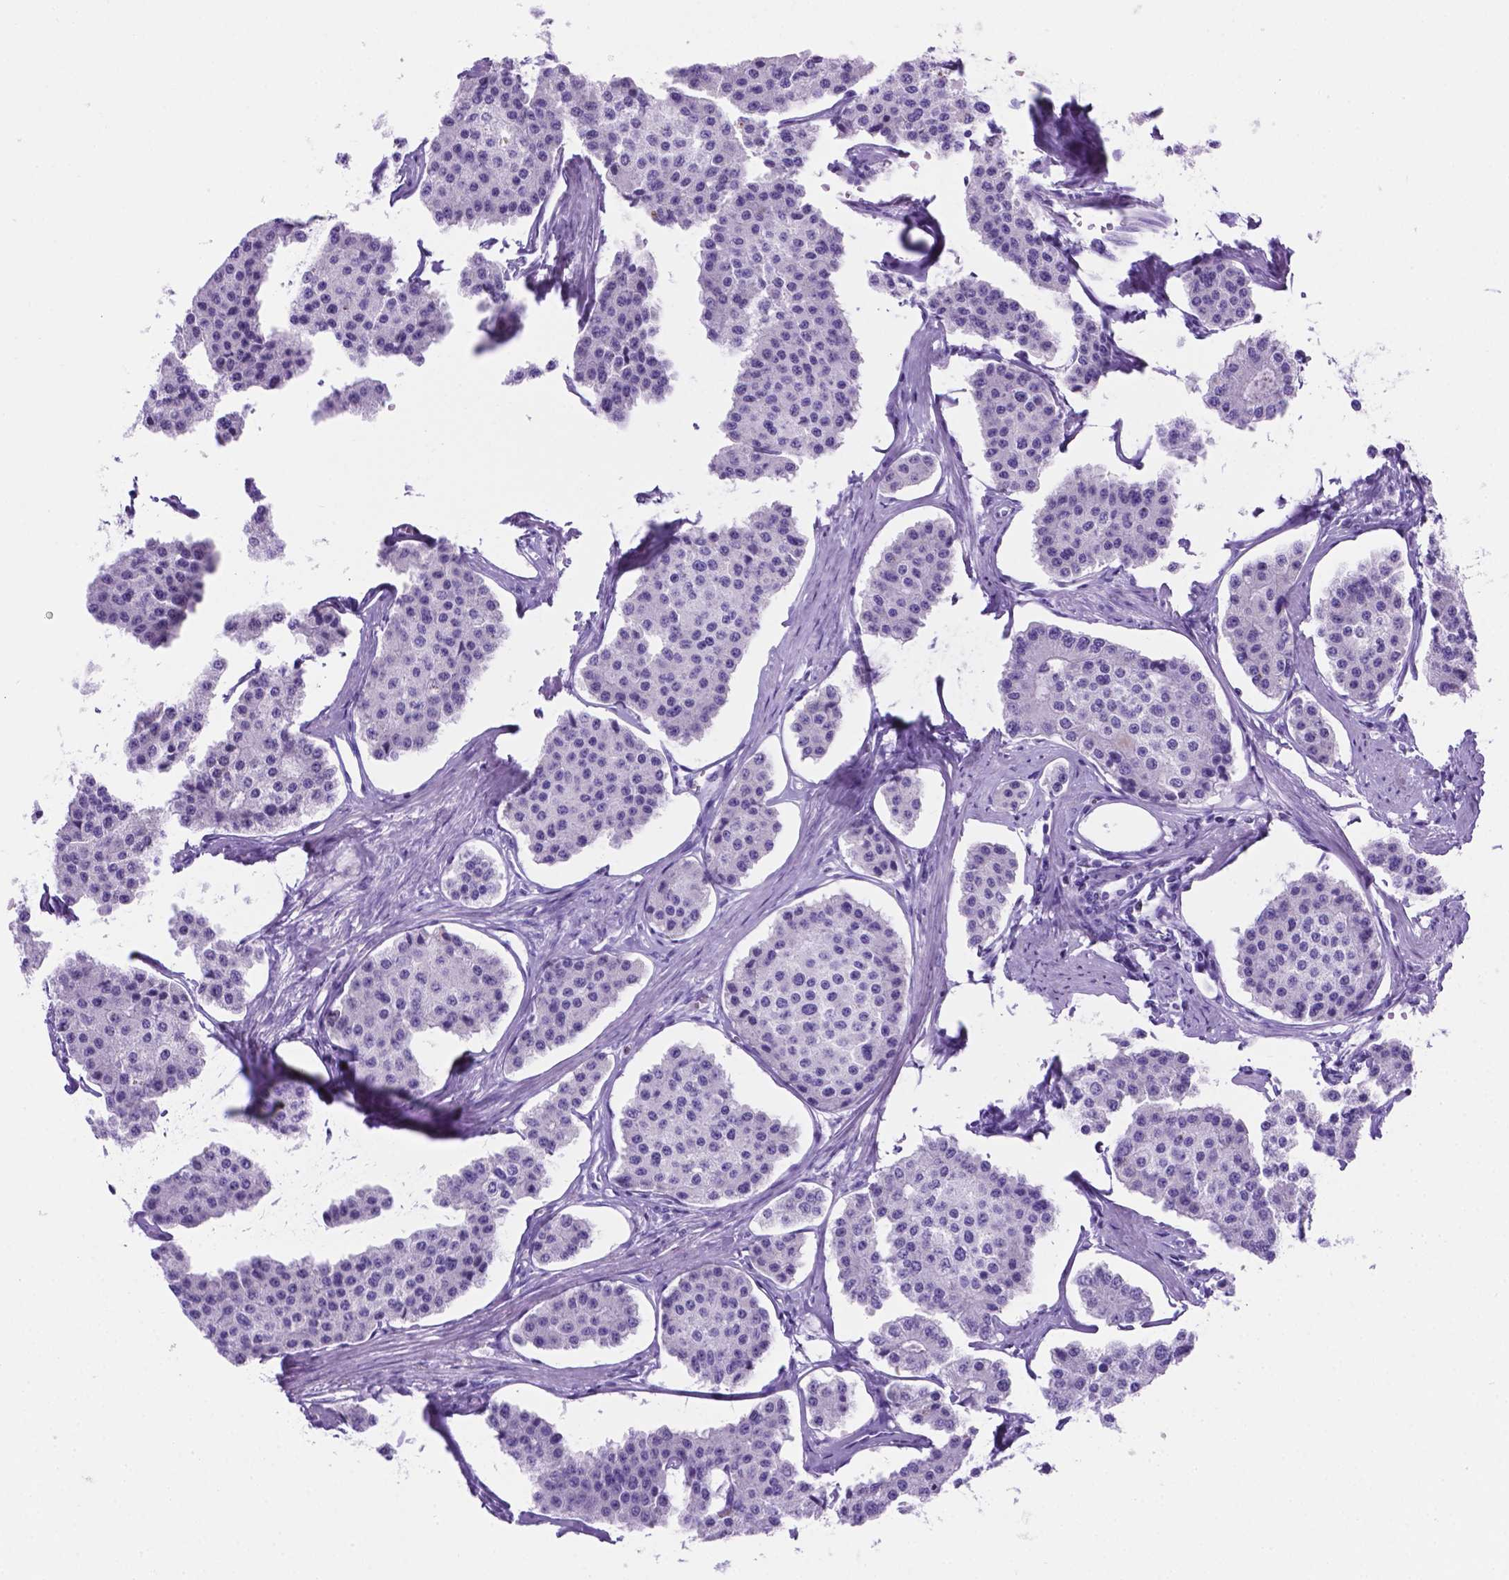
{"staining": {"intensity": "negative", "quantity": "none", "location": "none"}, "tissue": "carcinoid", "cell_type": "Tumor cells", "image_type": "cancer", "snomed": [{"axis": "morphology", "description": "Carcinoid, malignant, NOS"}, {"axis": "topography", "description": "Small intestine"}], "caption": "Immunohistochemistry micrograph of neoplastic tissue: carcinoid stained with DAB (3,3'-diaminobenzidine) exhibits no significant protein positivity in tumor cells.", "gene": "C17orf107", "patient": {"sex": "female", "age": 65}}